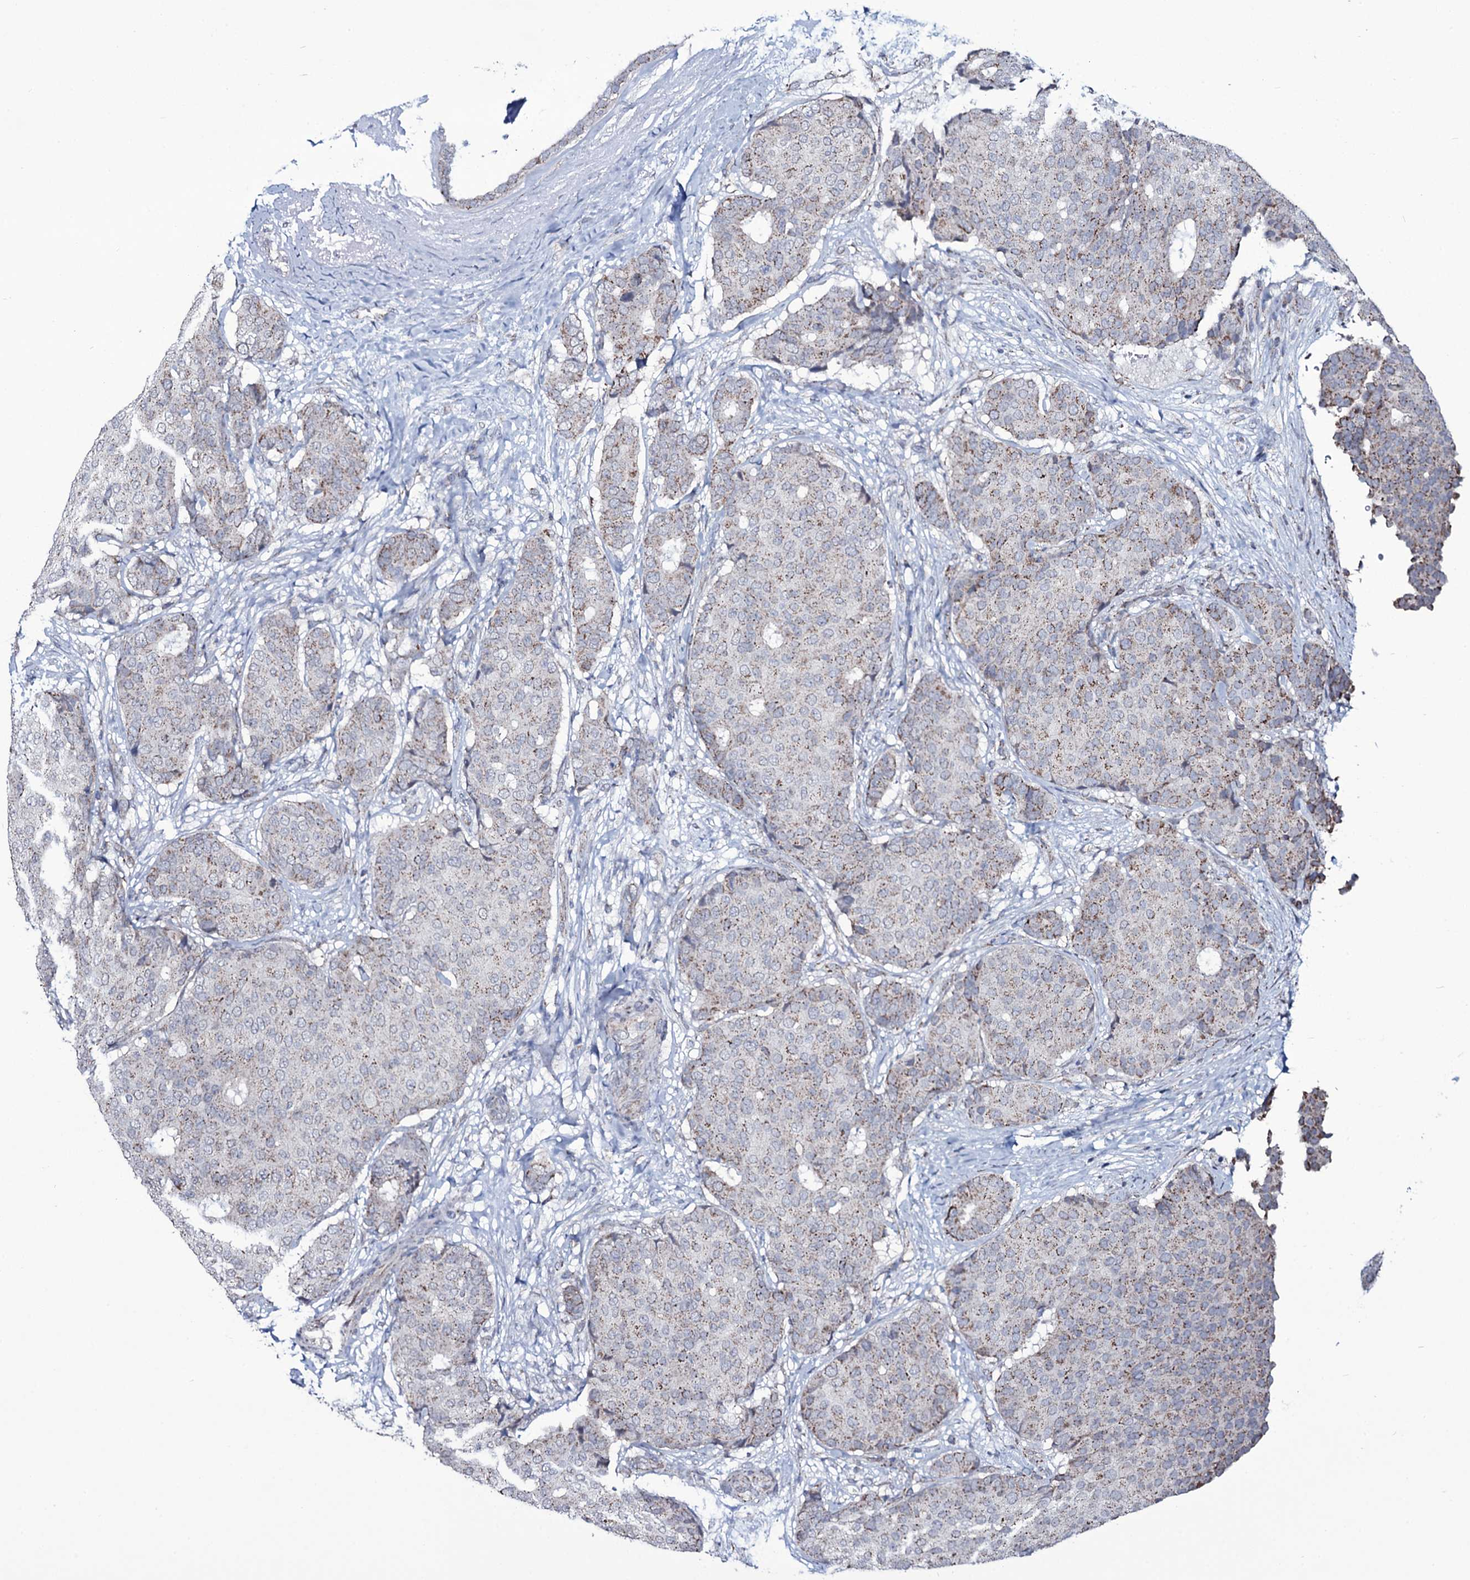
{"staining": {"intensity": "moderate", "quantity": "25%-75%", "location": "cytoplasmic/membranous"}, "tissue": "breast cancer", "cell_type": "Tumor cells", "image_type": "cancer", "snomed": [{"axis": "morphology", "description": "Duct carcinoma"}, {"axis": "topography", "description": "Breast"}], "caption": "Moderate cytoplasmic/membranous protein staining is identified in about 25%-75% of tumor cells in breast cancer (invasive ductal carcinoma).", "gene": "WIPF3", "patient": {"sex": "female", "age": 75}}